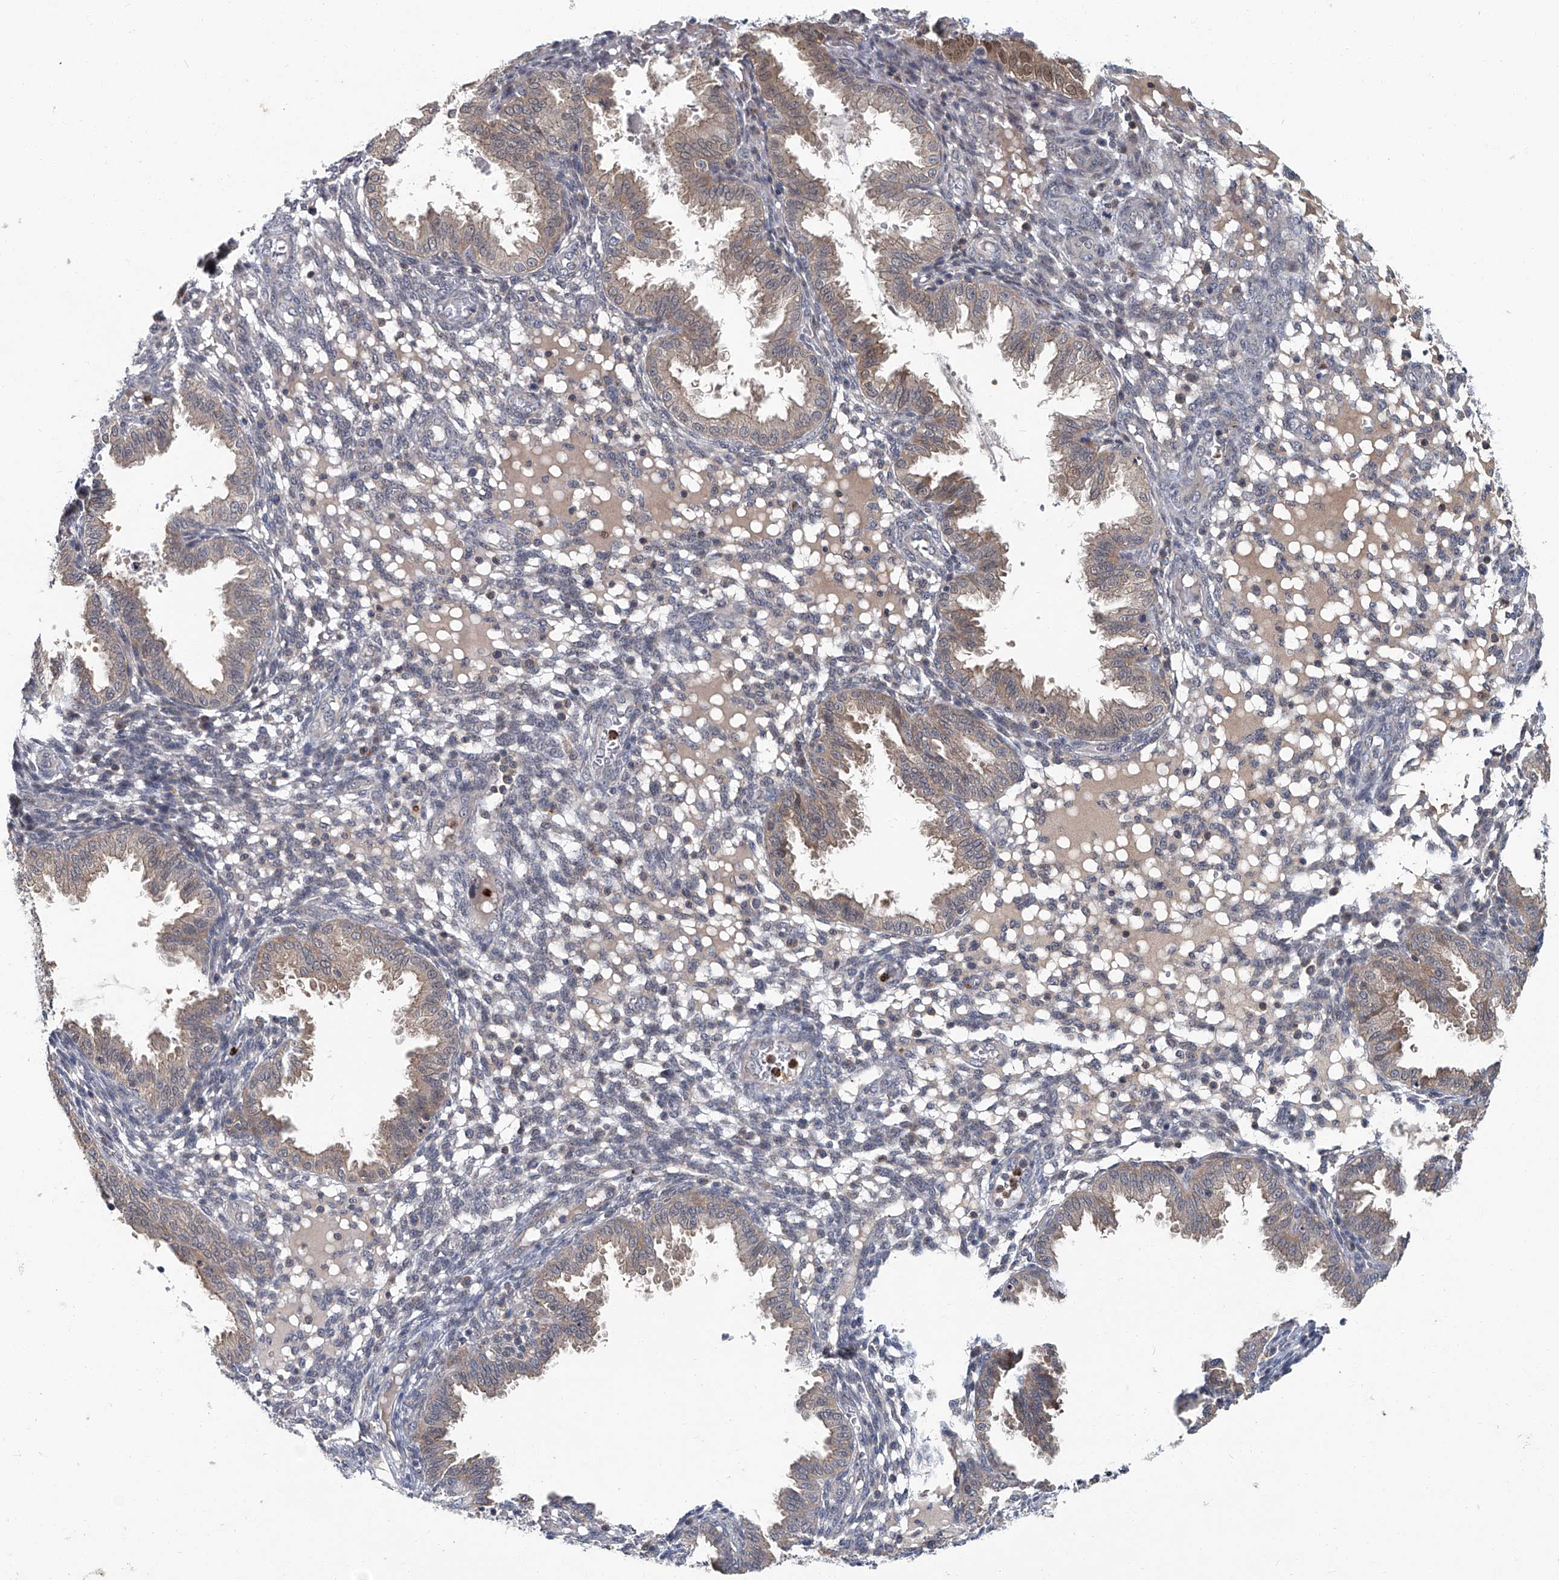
{"staining": {"intensity": "negative", "quantity": "none", "location": "none"}, "tissue": "endometrium", "cell_type": "Cells in endometrial stroma", "image_type": "normal", "snomed": [{"axis": "morphology", "description": "Normal tissue, NOS"}, {"axis": "topography", "description": "Endometrium"}], "caption": "An immunohistochemistry histopathology image of normal endometrium is shown. There is no staining in cells in endometrial stroma of endometrium. (DAB (3,3'-diaminobenzidine) IHC with hematoxylin counter stain).", "gene": "AKNAD1", "patient": {"sex": "female", "age": 33}}